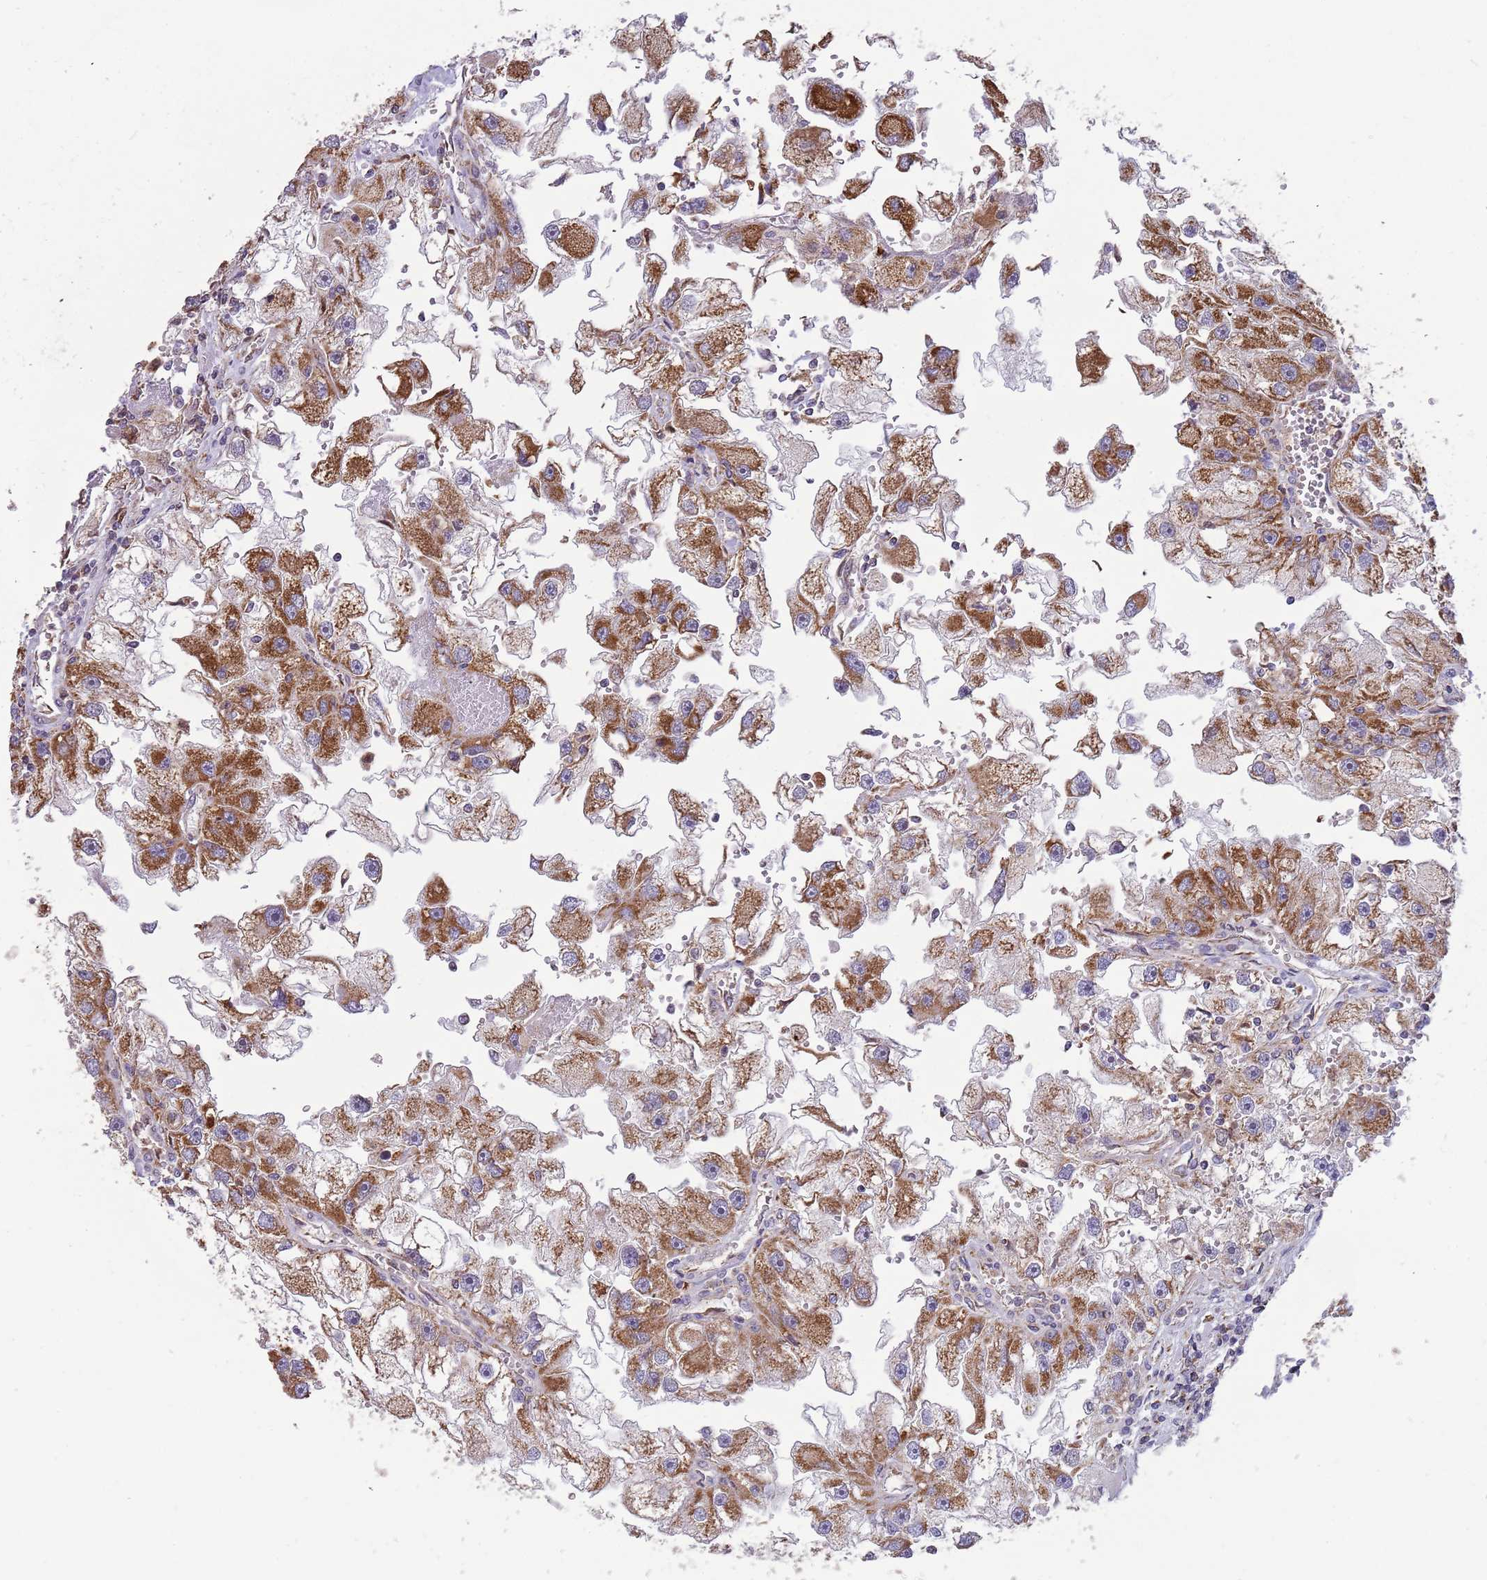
{"staining": {"intensity": "strong", "quantity": ">75%", "location": "cytoplasmic/membranous"}, "tissue": "renal cancer", "cell_type": "Tumor cells", "image_type": "cancer", "snomed": [{"axis": "morphology", "description": "Adenocarcinoma, NOS"}, {"axis": "topography", "description": "Kidney"}], "caption": "Renal cancer stained with IHC displays strong cytoplasmic/membranous staining in about >75% of tumor cells.", "gene": "VPS16", "patient": {"sex": "male", "age": 63}}